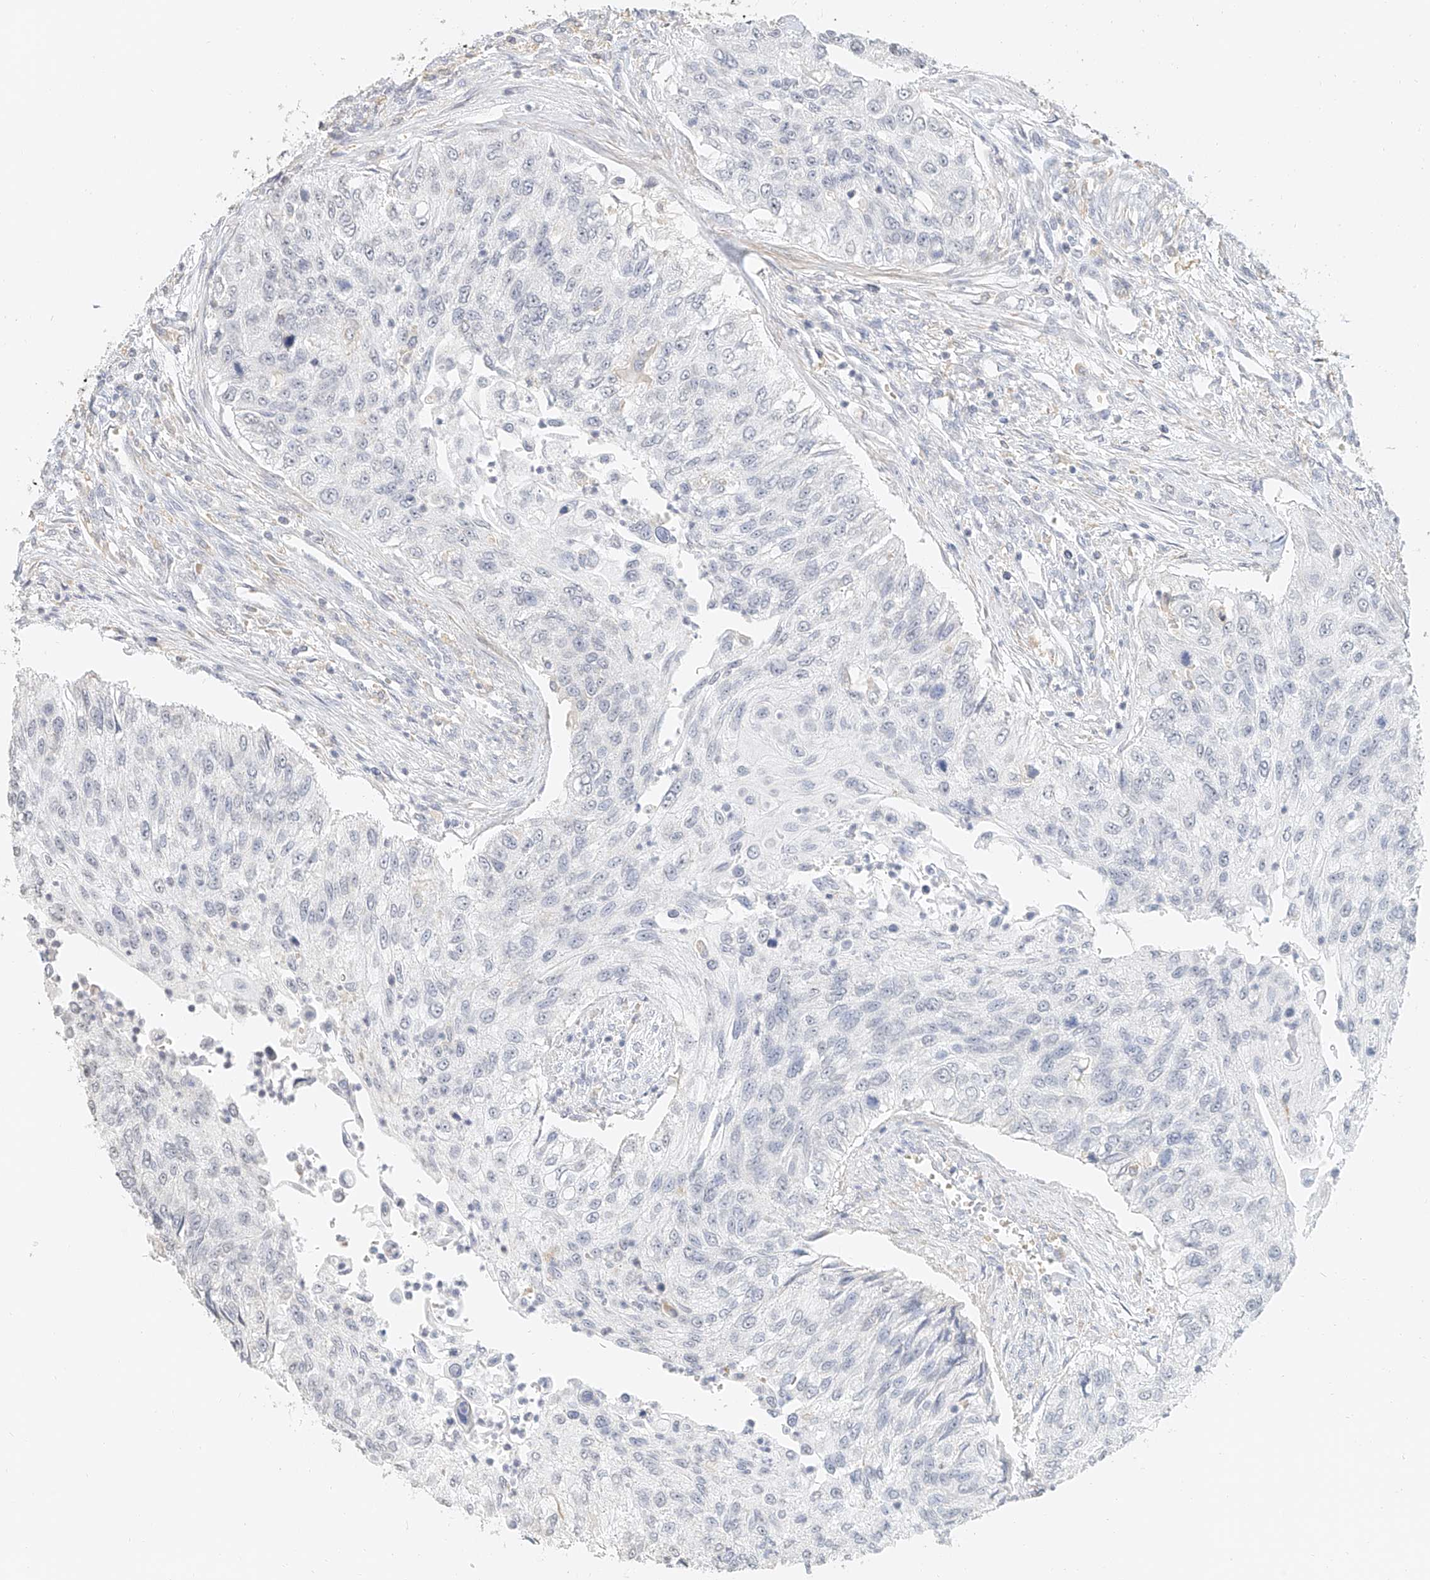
{"staining": {"intensity": "negative", "quantity": "none", "location": "none"}, "tissue": "urothelial cancer", "cell_type": "Tumor cells", "image_type": "cancer", "snomed": [{"axis": "morphology", "description": "Urothelial carcinoma, High grade"}, {"axis": "topography", "description": "Urinary bladder"}], "caption": "Tumor cells show no significant positivity in urothelial cancer. (DAB immunohistochemistry with hematoxylin counter stain).", "gene": "CXorf58", "patient": {"sex": "female", "age": 60}}